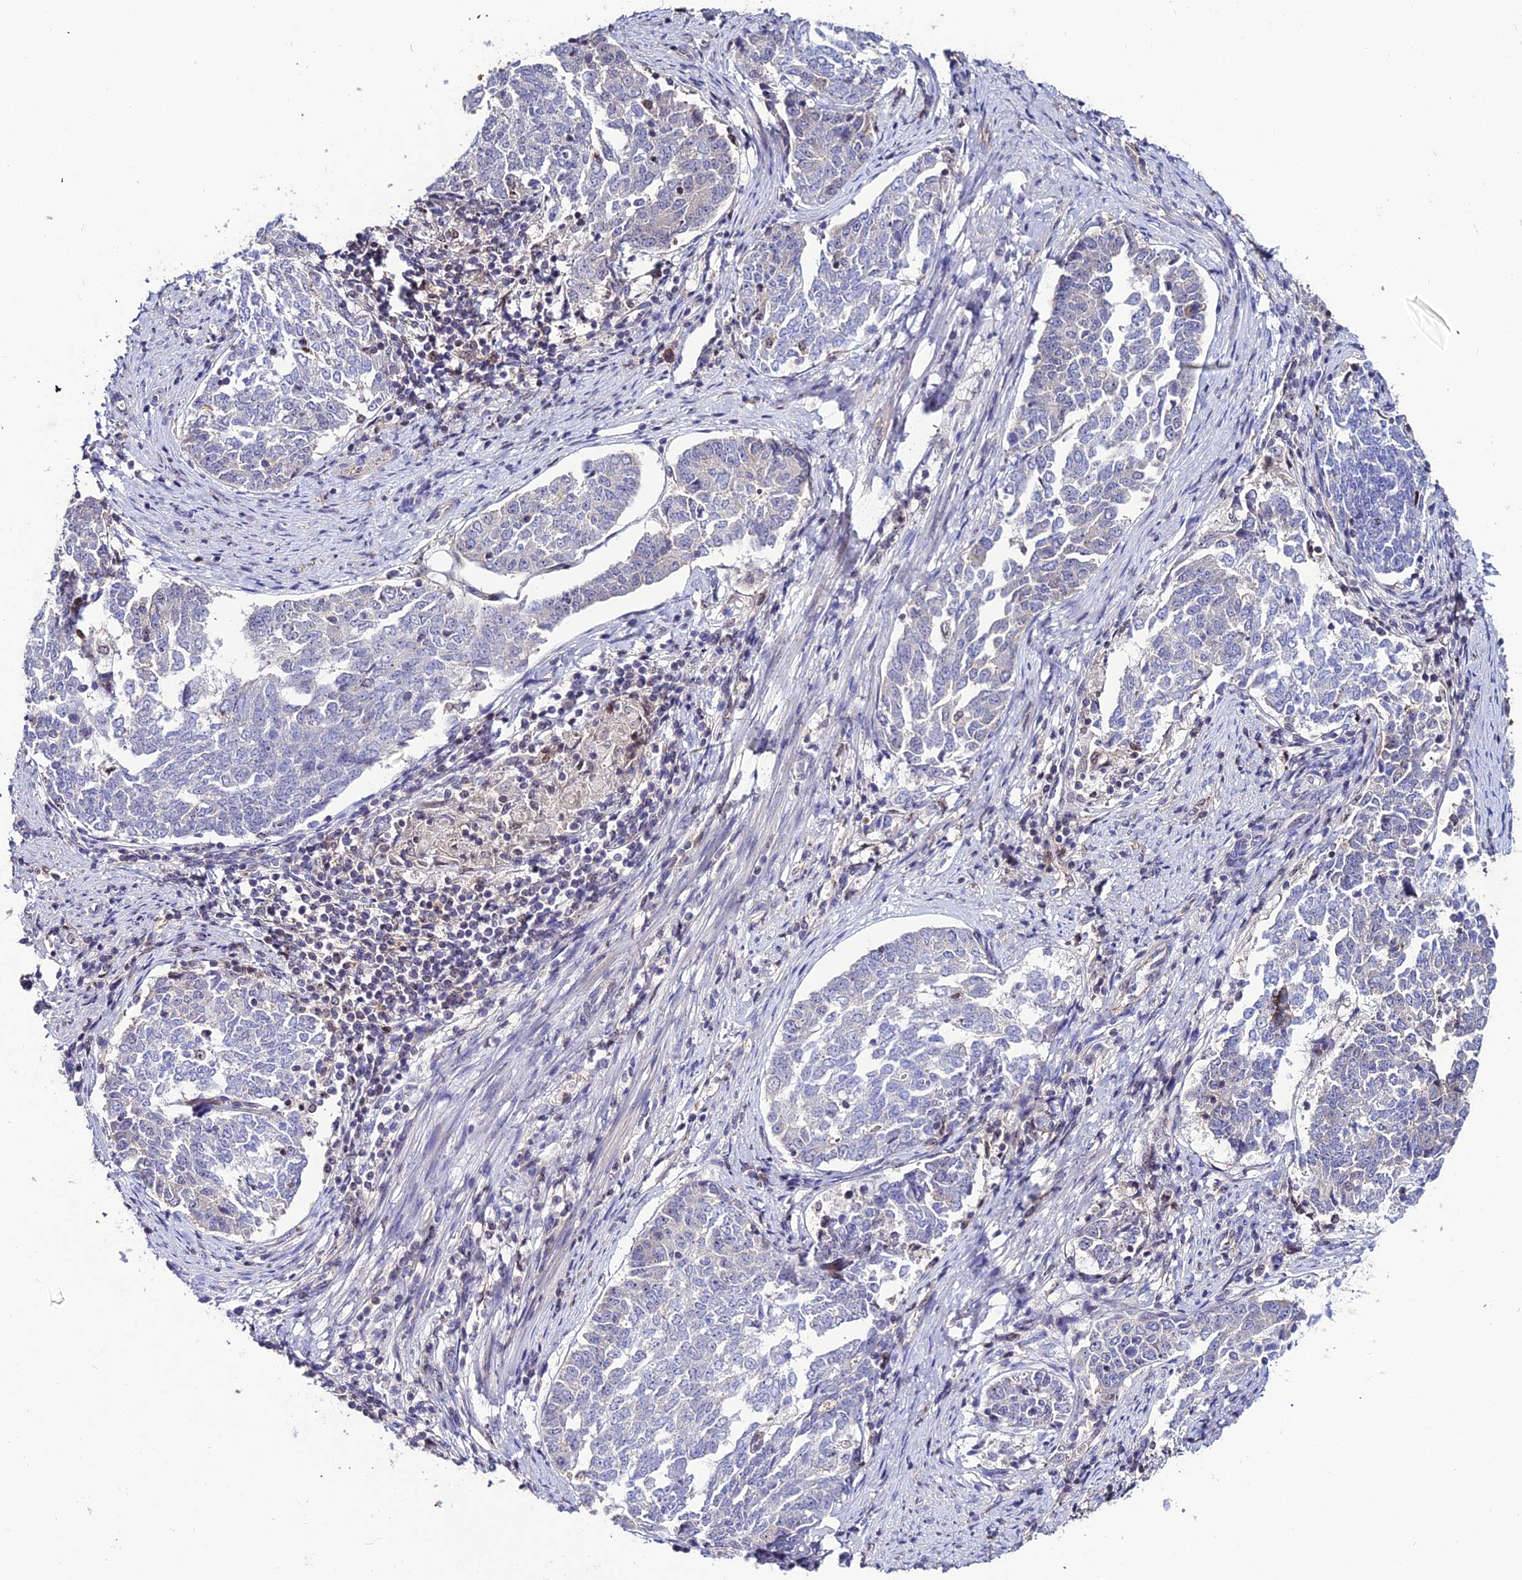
{"staining": {"intensity": "negative", "quantity": "none", "location": "none"}, "tissue": "endometrial cancer", "cell_type": "Tumor cells", "image_type": "cancer", "snomed": [{"axis": "morphology", "description": "Adenocarcinoma, NOS"}, {"axis": "topography", "description": "Endometrium"}], "caption": "Protein analysis of endometrial cancer (adenocarcinoma) reveals no significant expression in tumor cells. (Stains: DAB (3,3'-diaminobenzidine) immunohistochemistry (IHC) with hematoxylin counter stain, Microscopy: brightfield microscopy at high magnification).", "gene": "SHQ1", "patient": {"sex": "female", "age": 80}}